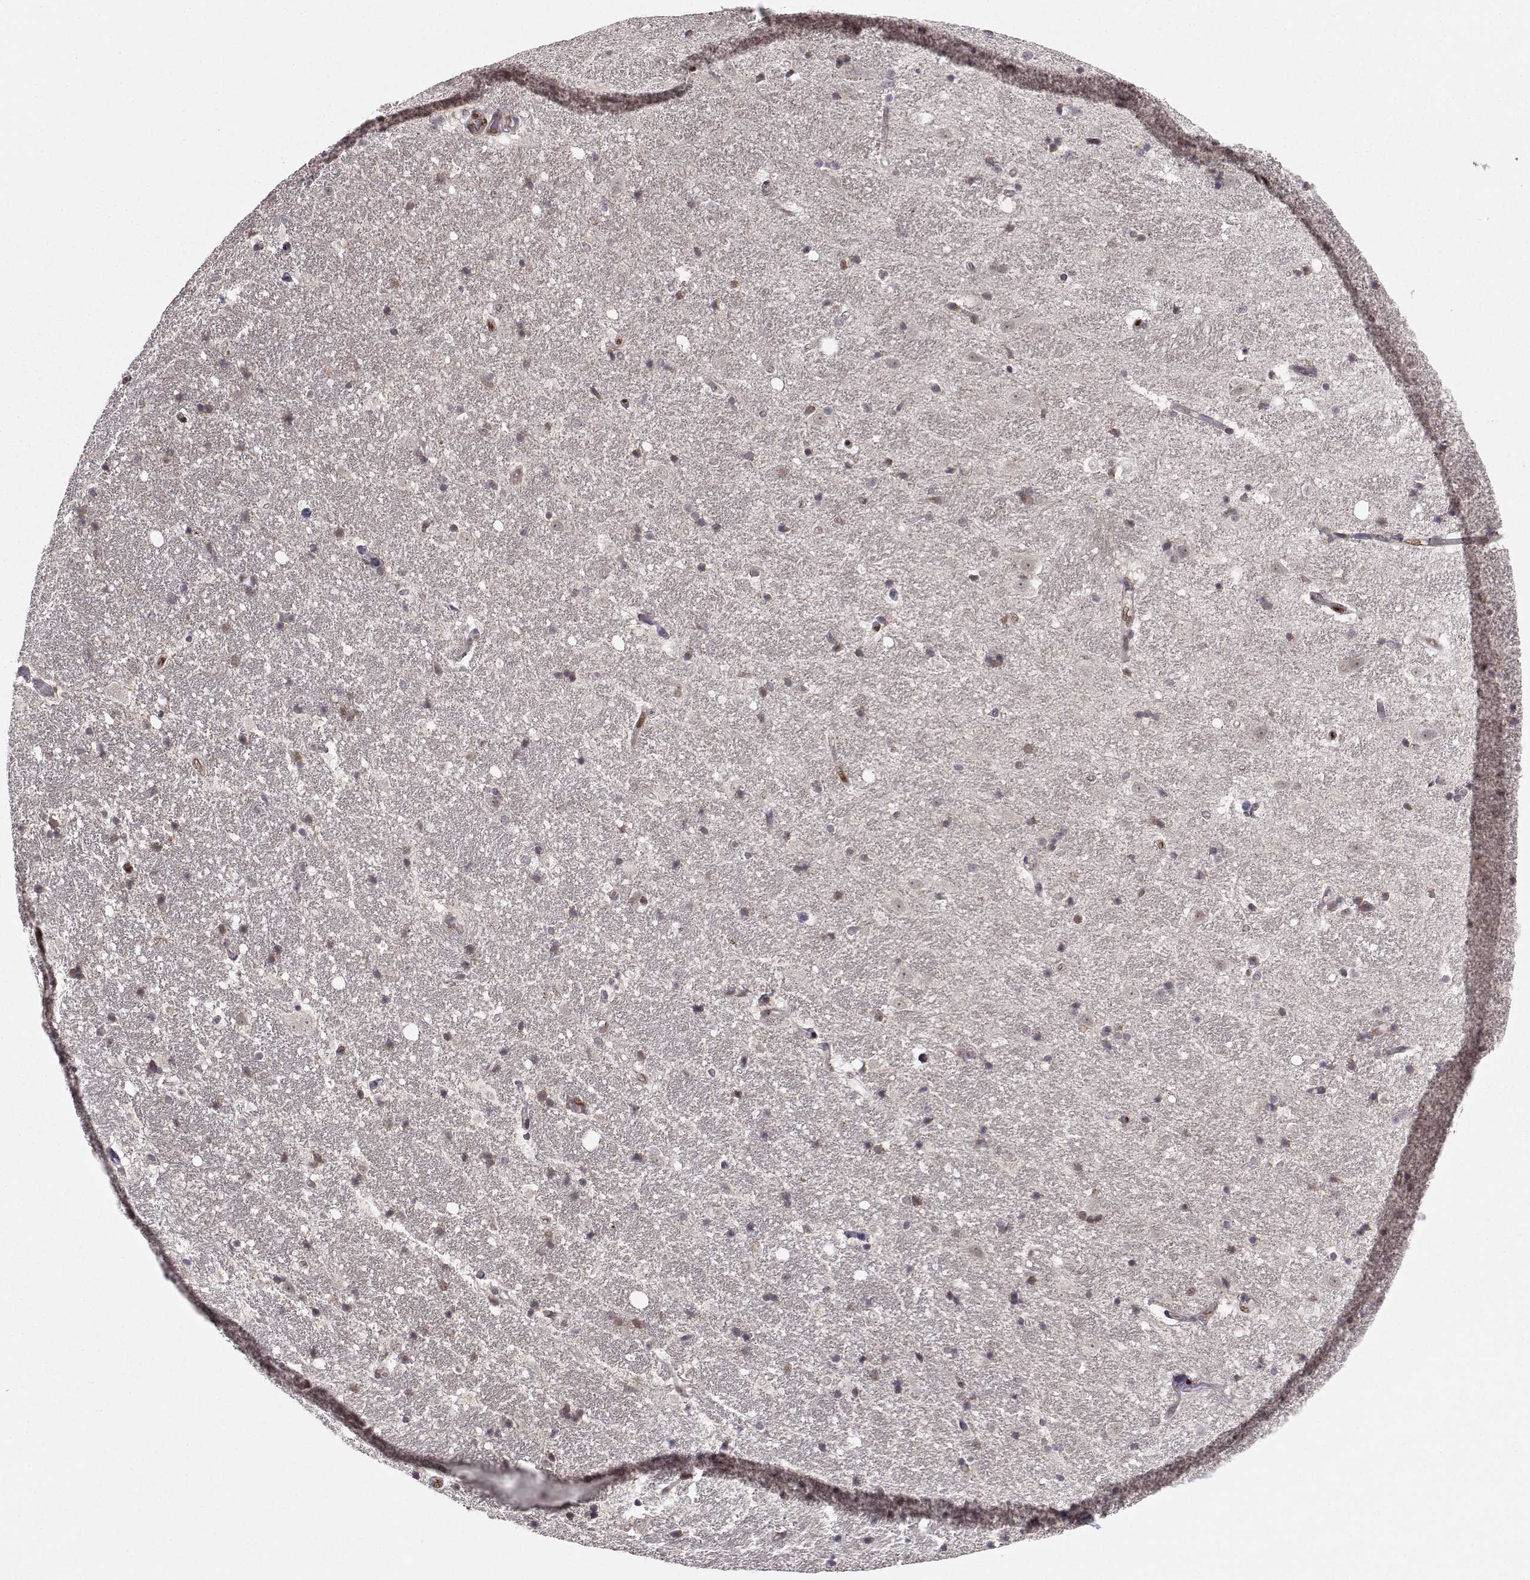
{"staining": {"intensity": "weak", "quantity": "<25%", "location": "nuclear"}, "tissue": "hippocampus", "cell_type": "Glial cells", "image_type": "normal", "snomed": [{"axis": "morphology", "description": "Normal tissue, NOS"}, {"axis": "topography", "description": "Hippocampus"}], "caption": "This micrograph is of benign hippocampus stained with immunohistochemistry to label a protein in brown with the nuclei are counter-stained blue. There is no expression in glial cells.", "gene": "PKN2", "patient": {"sex": "male", "age": 49}}